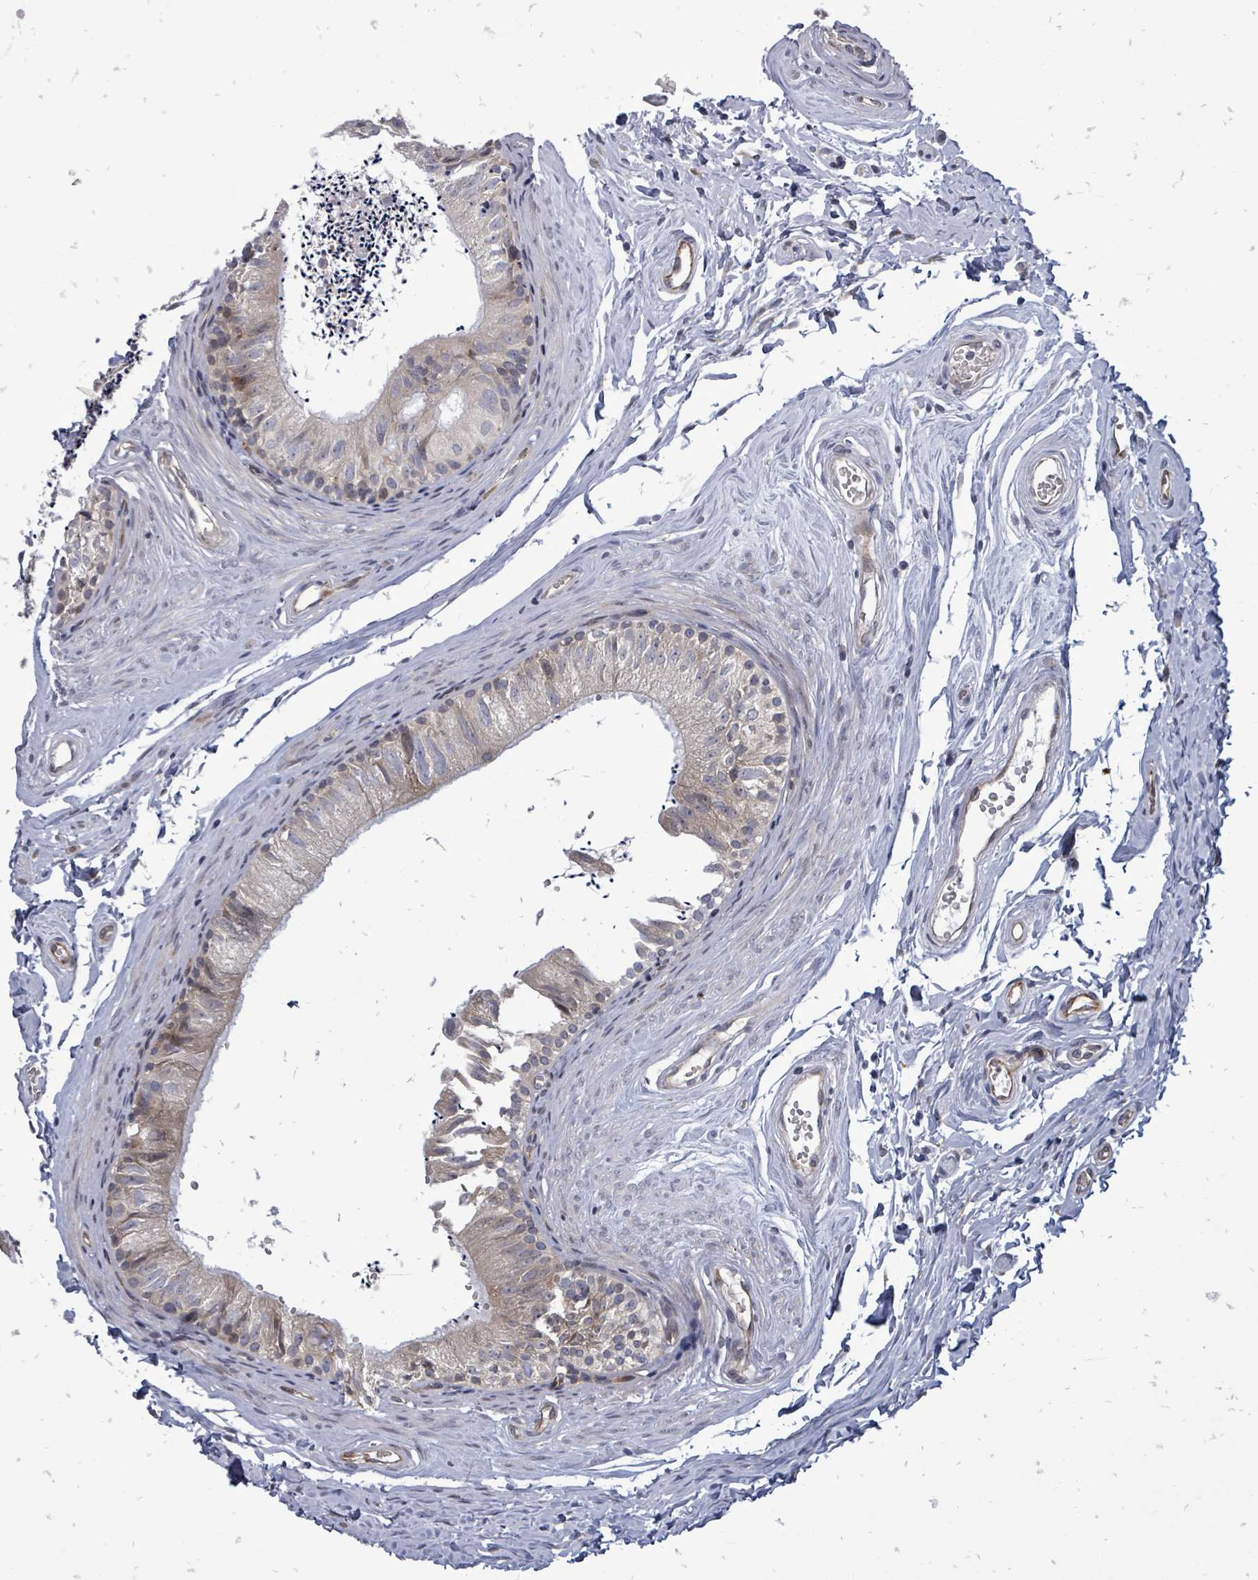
{"staining": {"intensity": "weak", "quantity": "25%-75%", "location": "cytoplasmic/membranous"}, "tissue": "epididymis", "cell_type": "Glandular cells", "image_type": "normal", "snomed": [{"axis": "morphology", "description": "Normal tissue, NOS"}, {"axis": "topography", "description": "Epididymis"}], "caption": "DAB immunohistochemical staining of unremarkable human epididymis exhibits weak cytoplasmic/membranous protein expression in approximately 25%-75% of glandular cells.", "gene": "RALGAPB", "patient": {"sex": "male", "age": 56}}